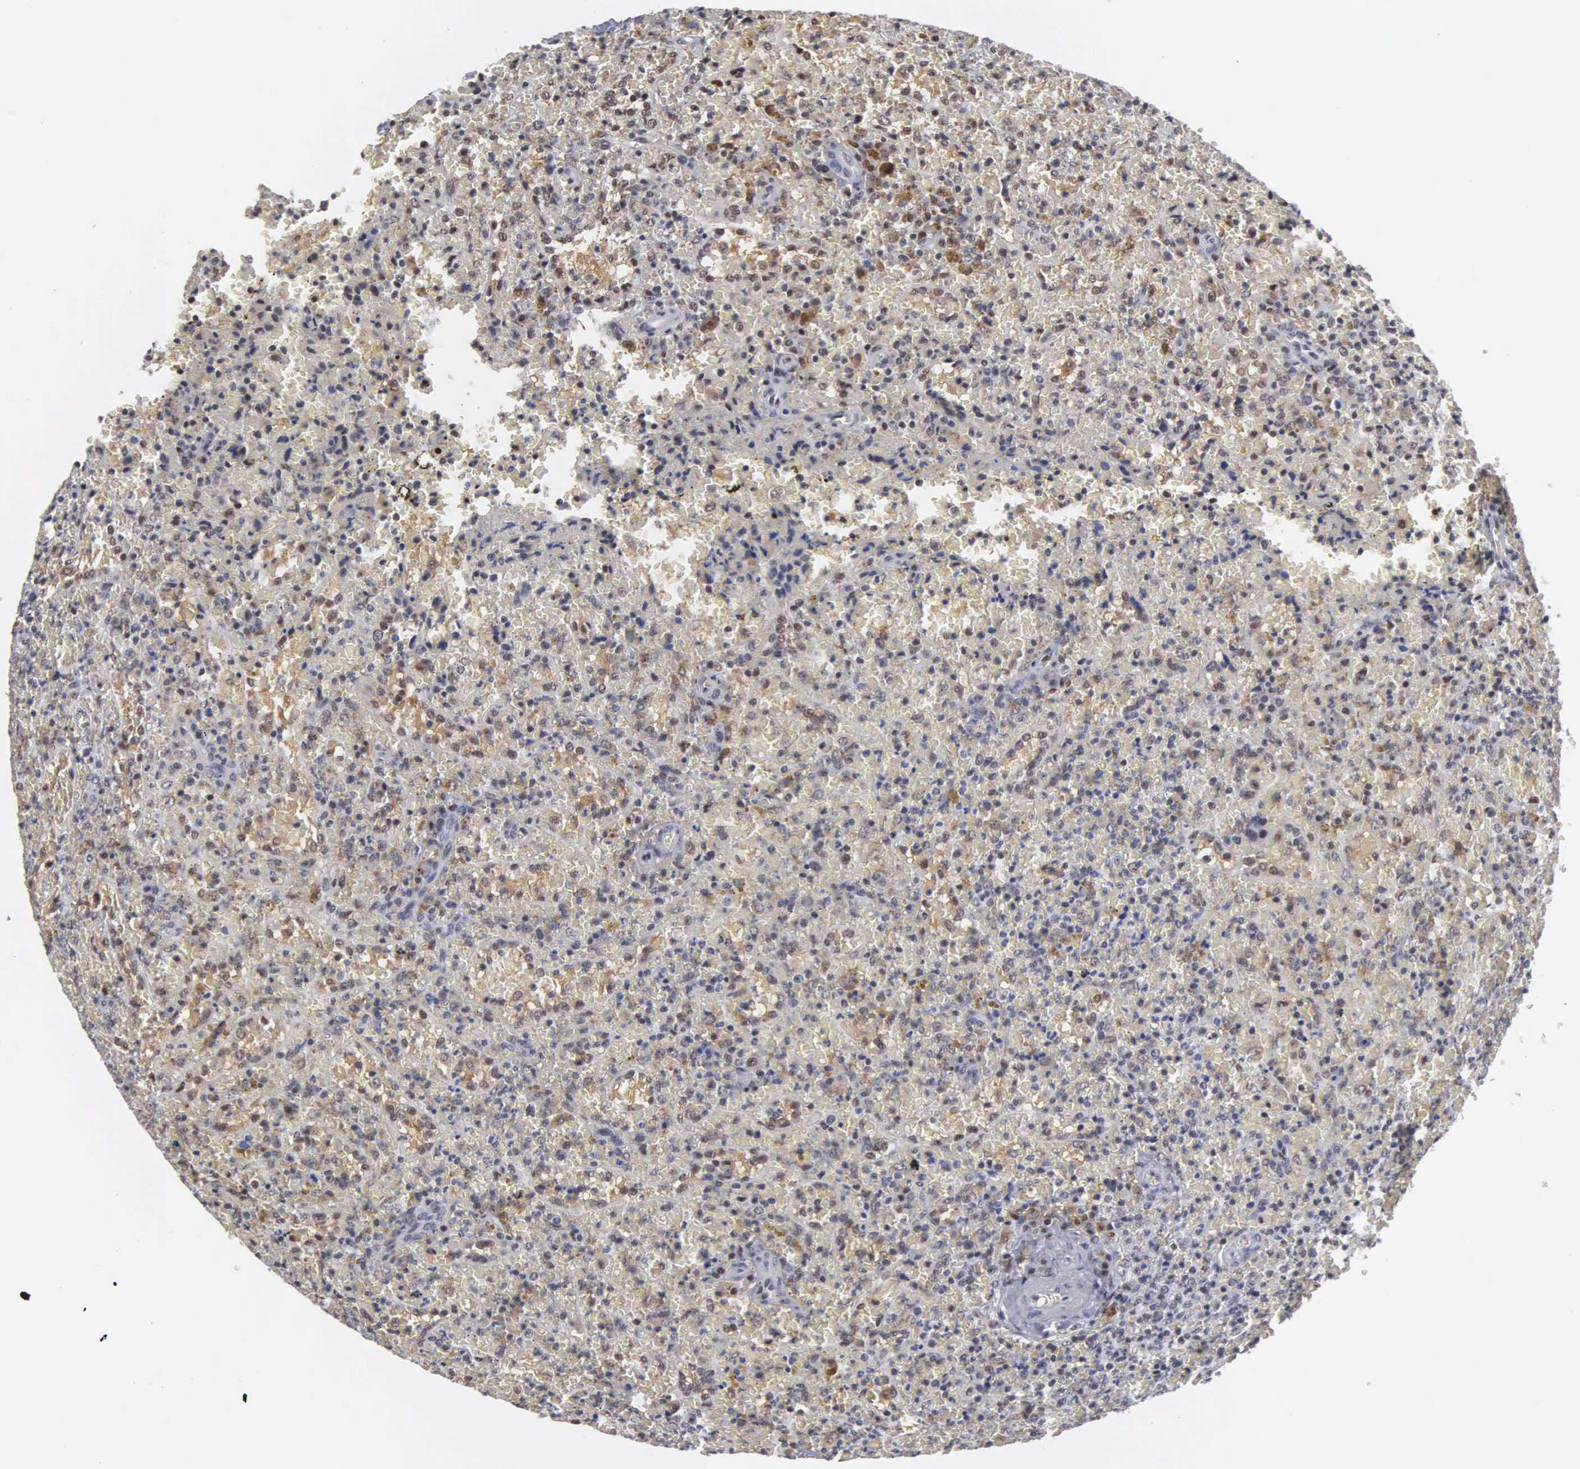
{"staining": {"intensity": "moderate", "quantity": "25%-75%", "location": "cytoplasmic/membranous,nuclear"}, "tissue": "lymphoma", "cell_type": "Tumor cells", "image_type": "cancer", "snomed": [{"axis": "morphology", "description": "Malignant lymphoma, non-Hodgkin's type, High grade"}, {"axis": "topography", "description": "Spleen"}, {"axis": "topography", "description": "Lymph node"}], "caption": "Protein expression analysis of malignant lymphoma, non-Hodgkin's type (high-grade) displays moderate cytoplasmic/membranous and nuclear positivity in approximately 25%-75% of tumor cells. (brown staining indicates protein expression, while blue staining denotes nuclei).", "gene": "KIAA0586", "patient": {"sex": "female", "age": 70}}